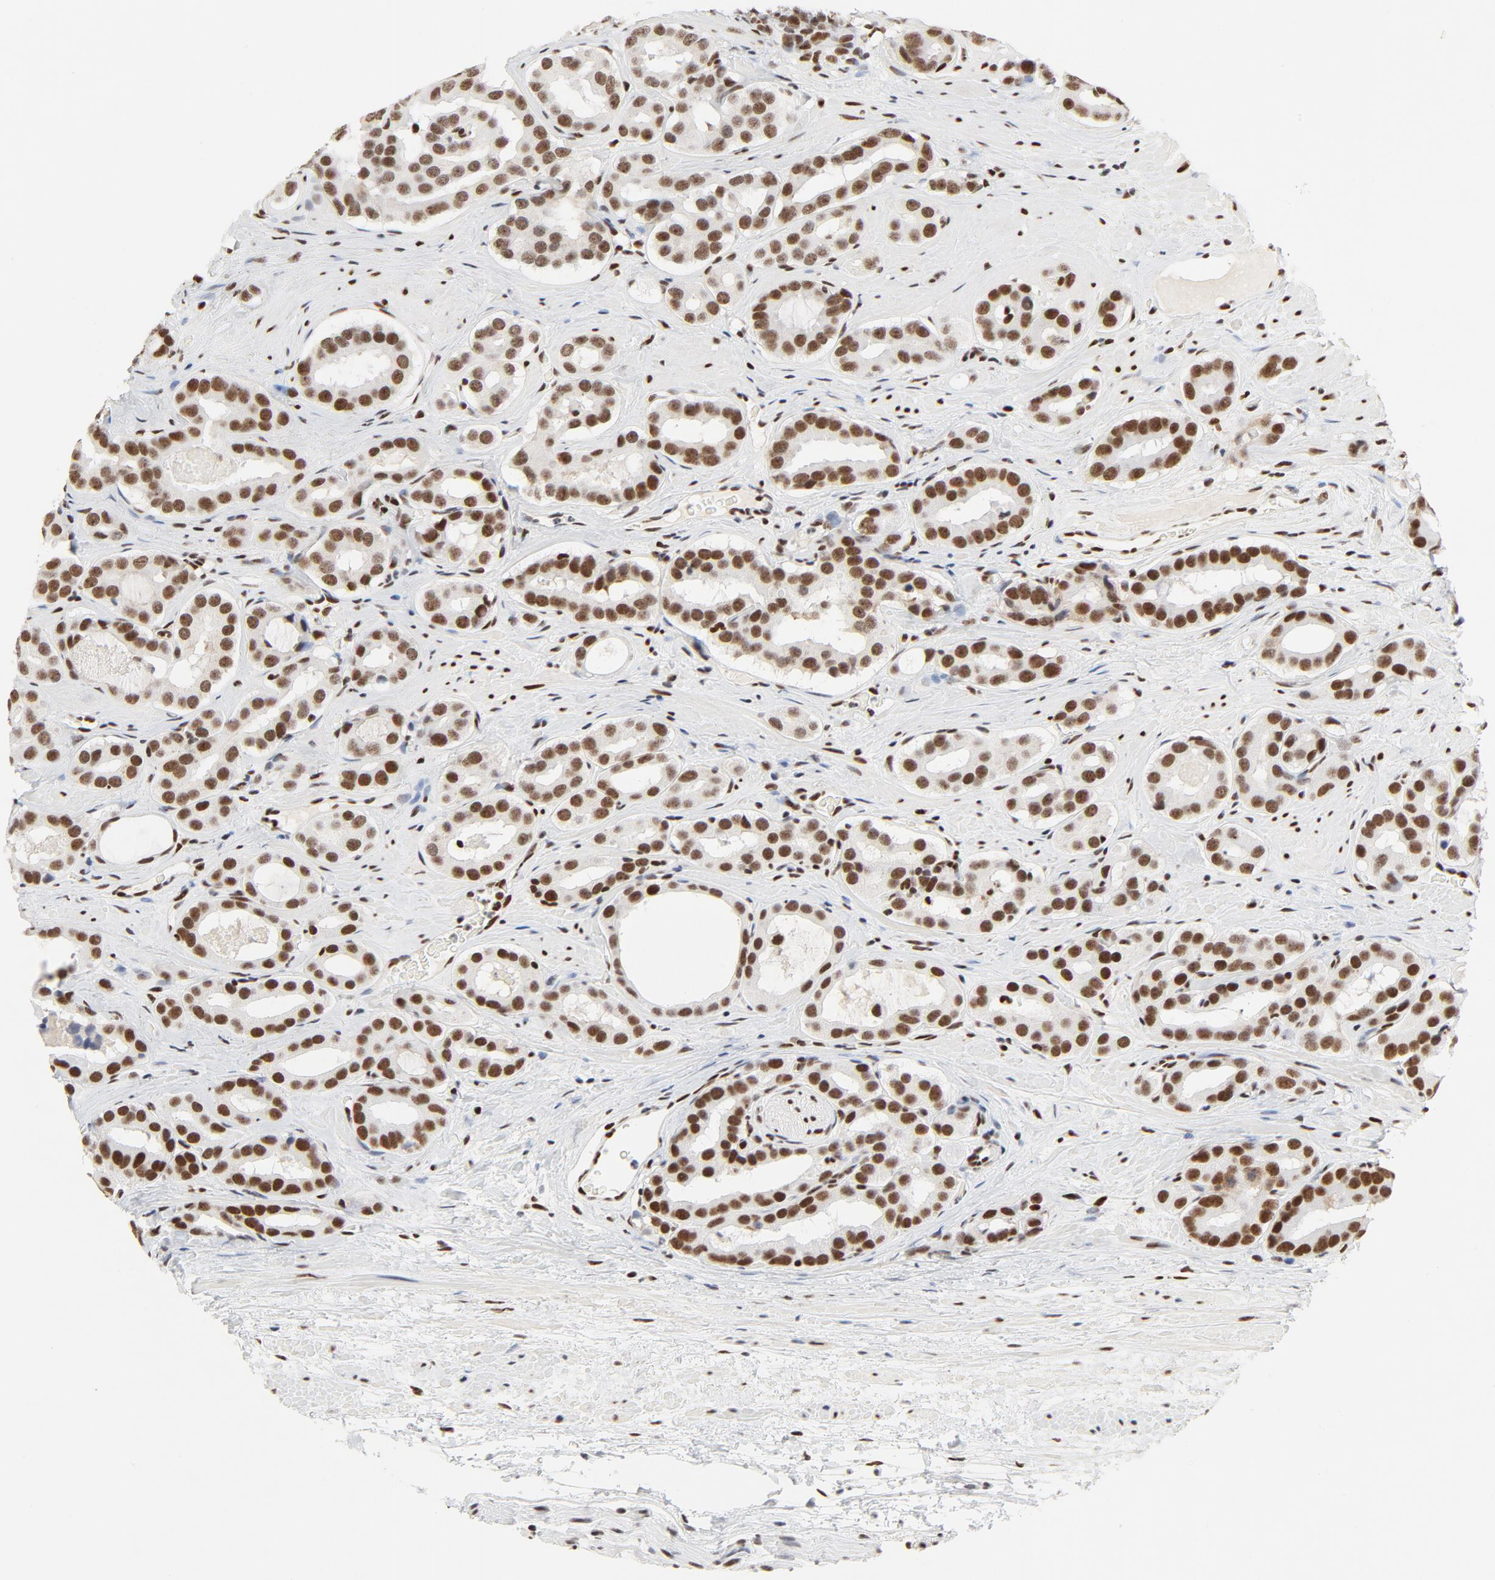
{"staining": {"intensity": "moderate", "quantity": ">75%", "location": "nuclear"}, "tissue": "prostate cancer", "cell_type": "Tumor cells", "image_type": "cancer", "snomed": [{"axis": "morphology", "description": "Adenocarcinoma, Low grade"}, {"axis": "topography", "description": "Prostate"}], "caption": "A photomicrograph of adenocarcinoma (low-grade) (prostate) stained for a protein reveals moderate nuclear brown staining in tumor cells.", "gene": "GTF2H1", "patient": {"sex": "male", "age": 59}}